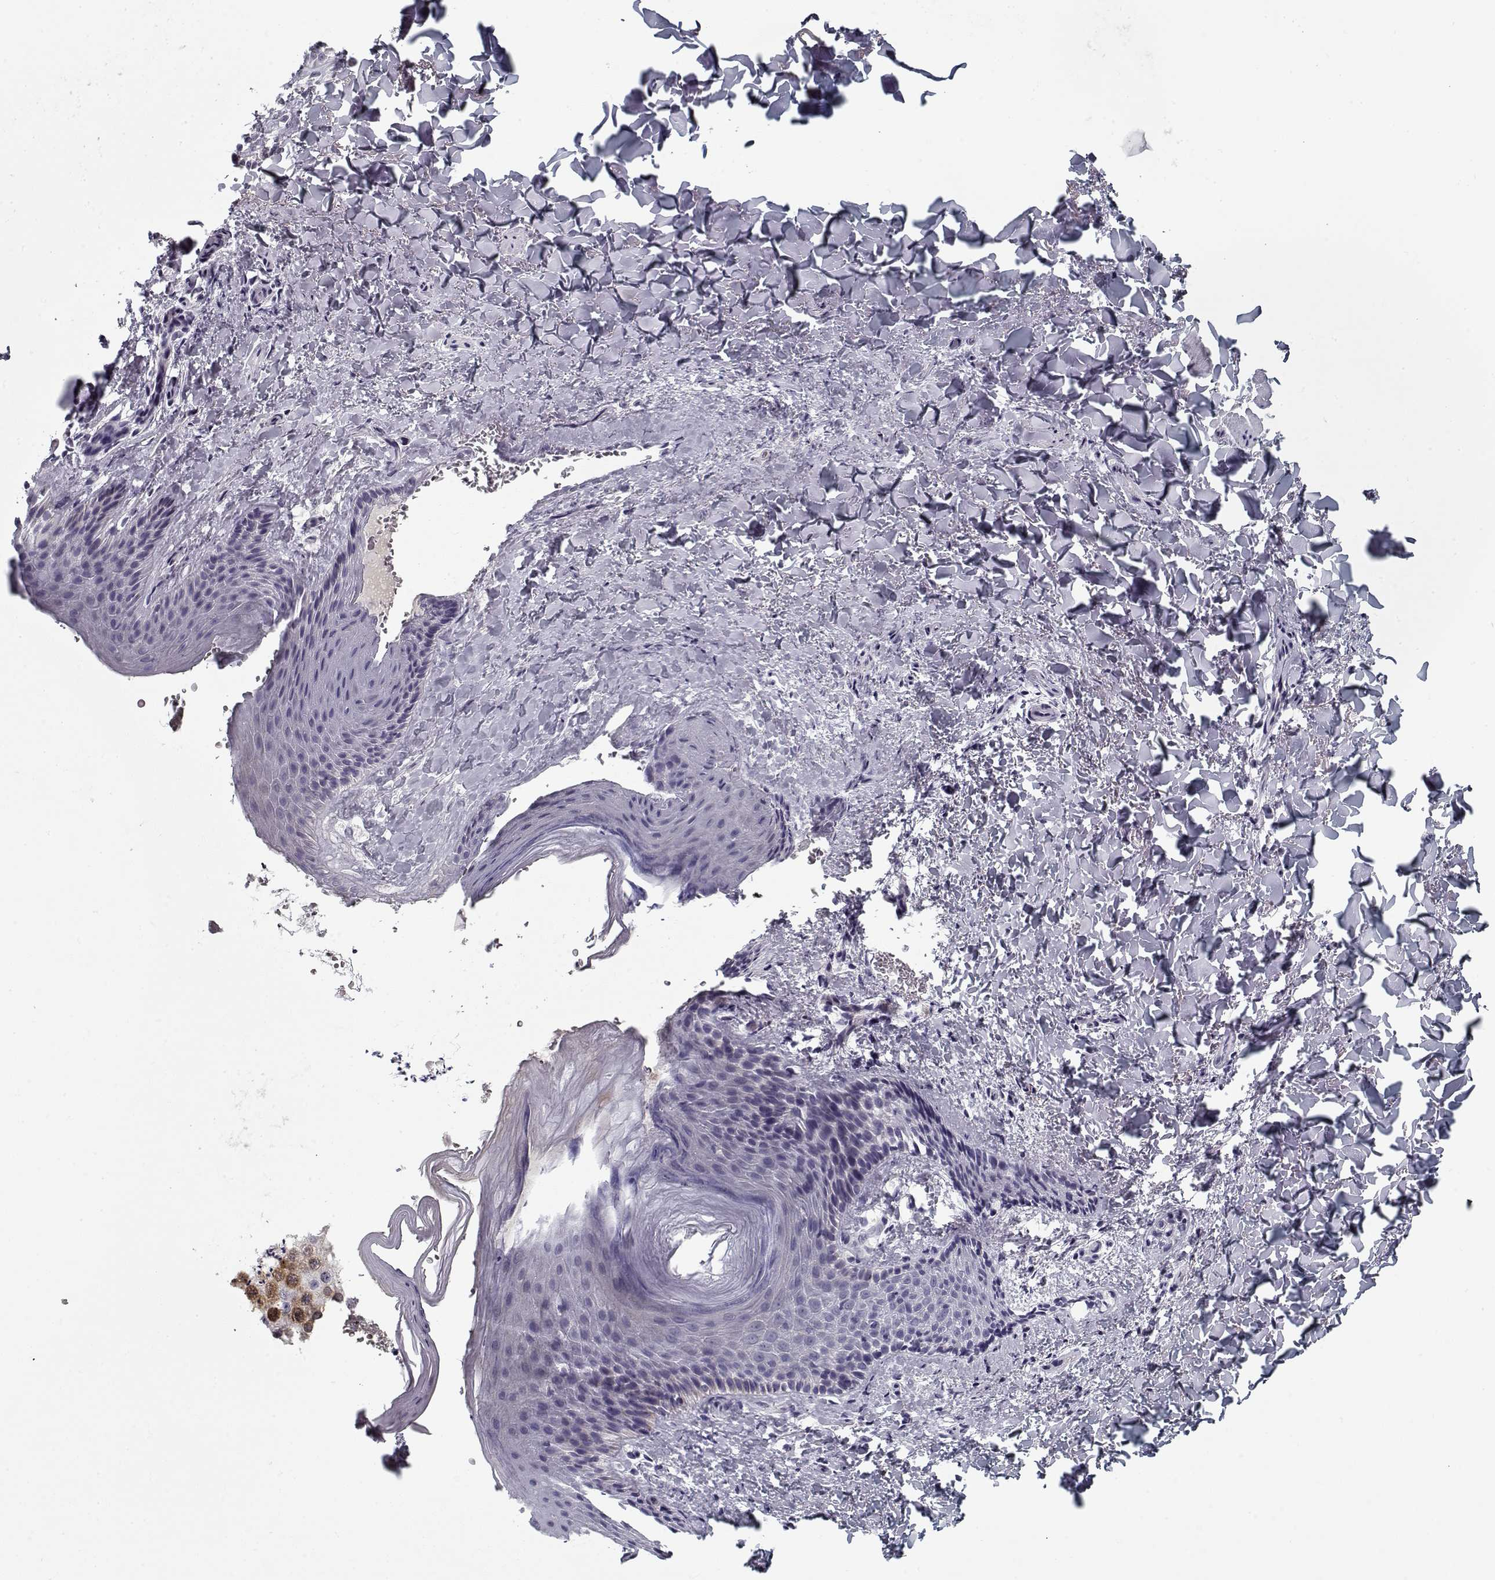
{"staining": {"intensity": "negative", "quantity": "none", "location": "none"}, "tissue": "skin", "cell_type": "Epidermal cells", "image_type": "normal", "snomed": [{"axis": "morphology", "description": "Normal tissue, NOS"}, {"axis": "topography", "description": "Anal"}], "caption": "High power microscopy image of an IHC histopathology image of benign skin, revealing no significant expression in epidermal cells. The staining was performed using DAB (3,3'-diaminobenzidine) to visualize the protein expression in brown, while the nuclei were stained in blue with hematoxylin (Magnification: 20x).", "gene": "DDX25", "patient": {"sex": "male", "age": 36}}